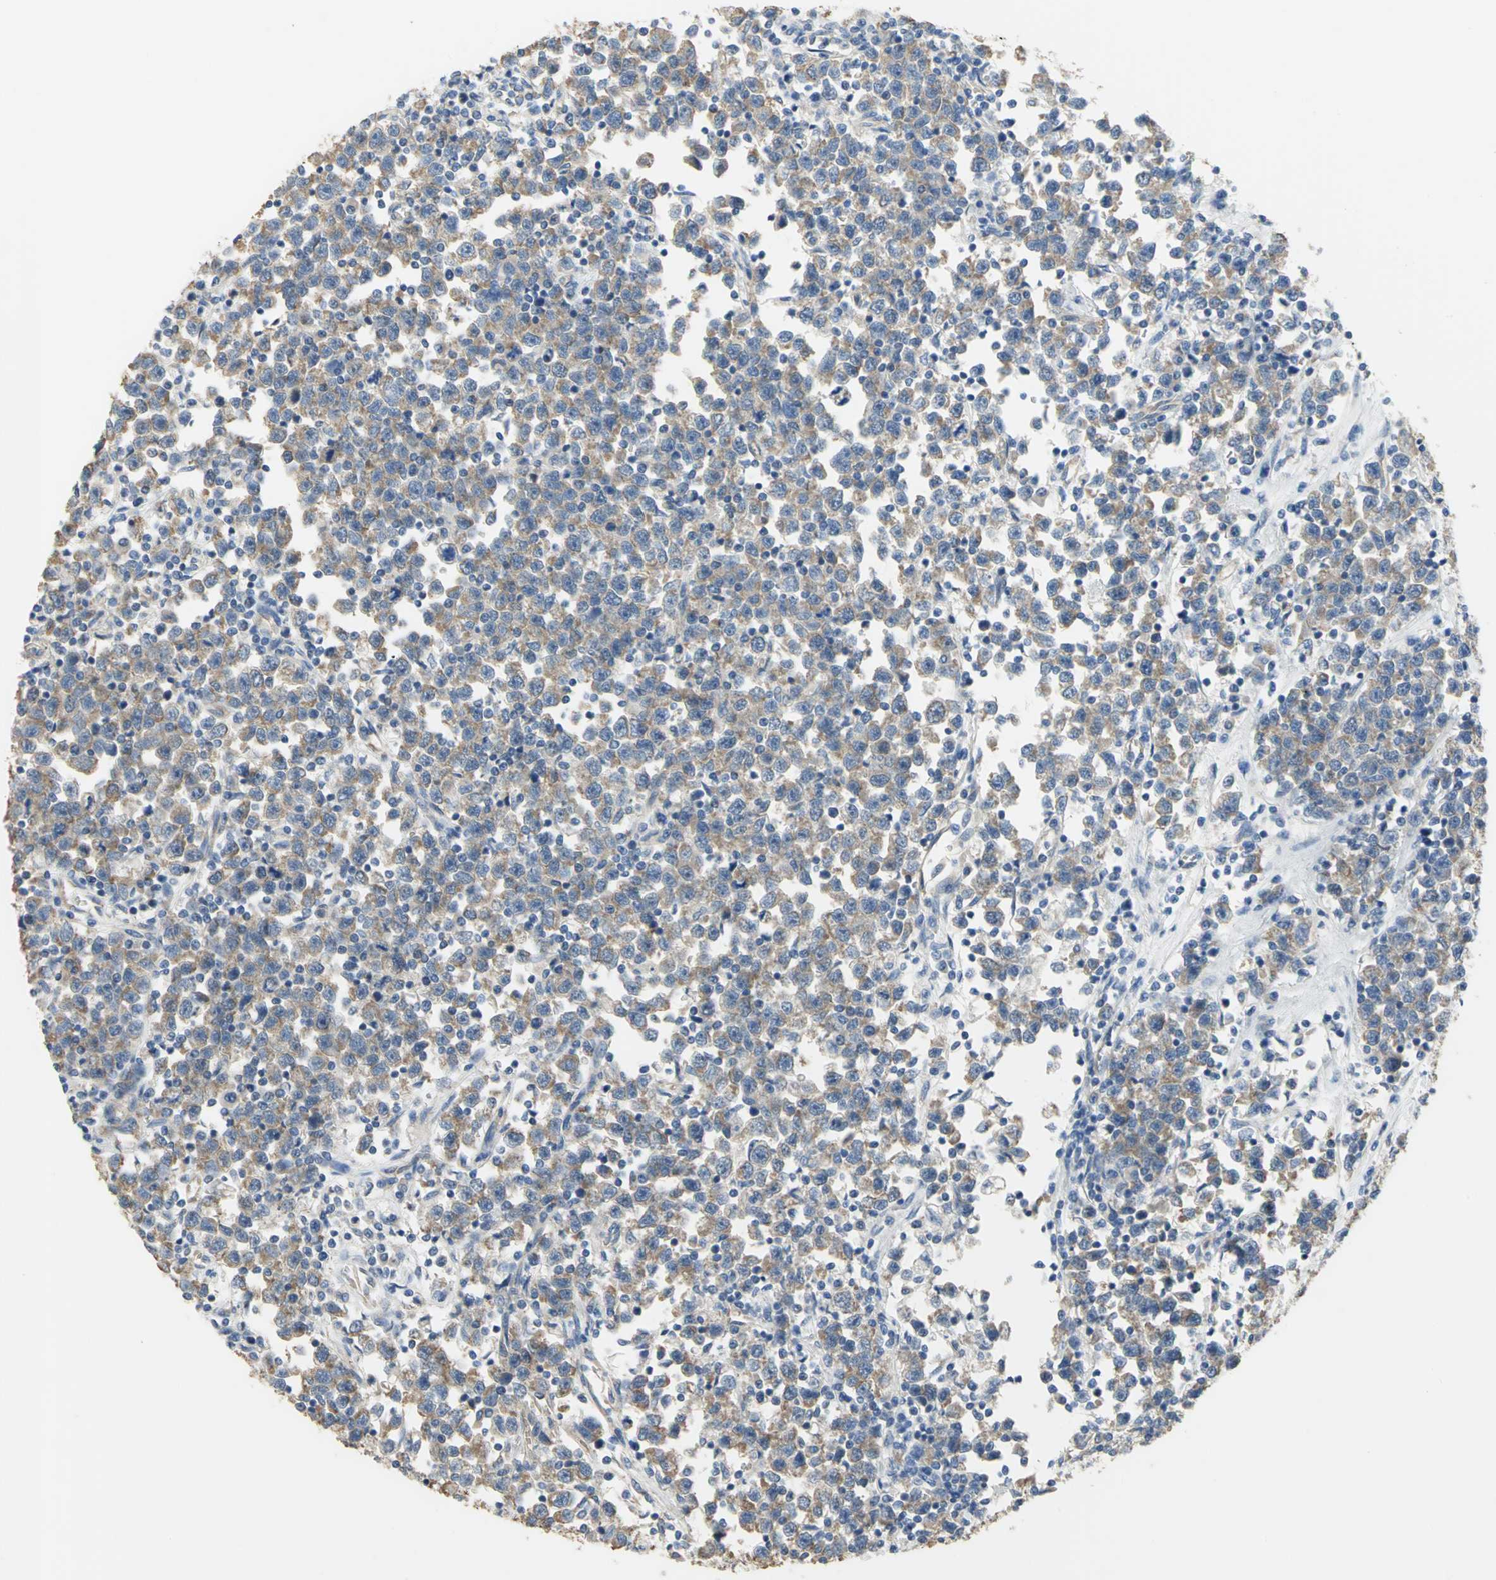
{"staining": {"intensity": "moderate", "quantity": ">75%", "location": "cytoplasmic/membranous"}, "tissue": "testis cancer", "cell_type": "Tumor cells", "image_type": "cancer", "snomed": [{"axis": "morphology", "description": "Seminoma, NOS"}, {"axis": "topography", "description": "Testis"}], "caption": "Immunohistochemical staining of human testis seminoma displays medium levels of moderate cytoplasmic/membranous protein staining in about >75% of tumor cells.", "gene": "HTR1F", "patient": {"sex": "male", "age": 43}}